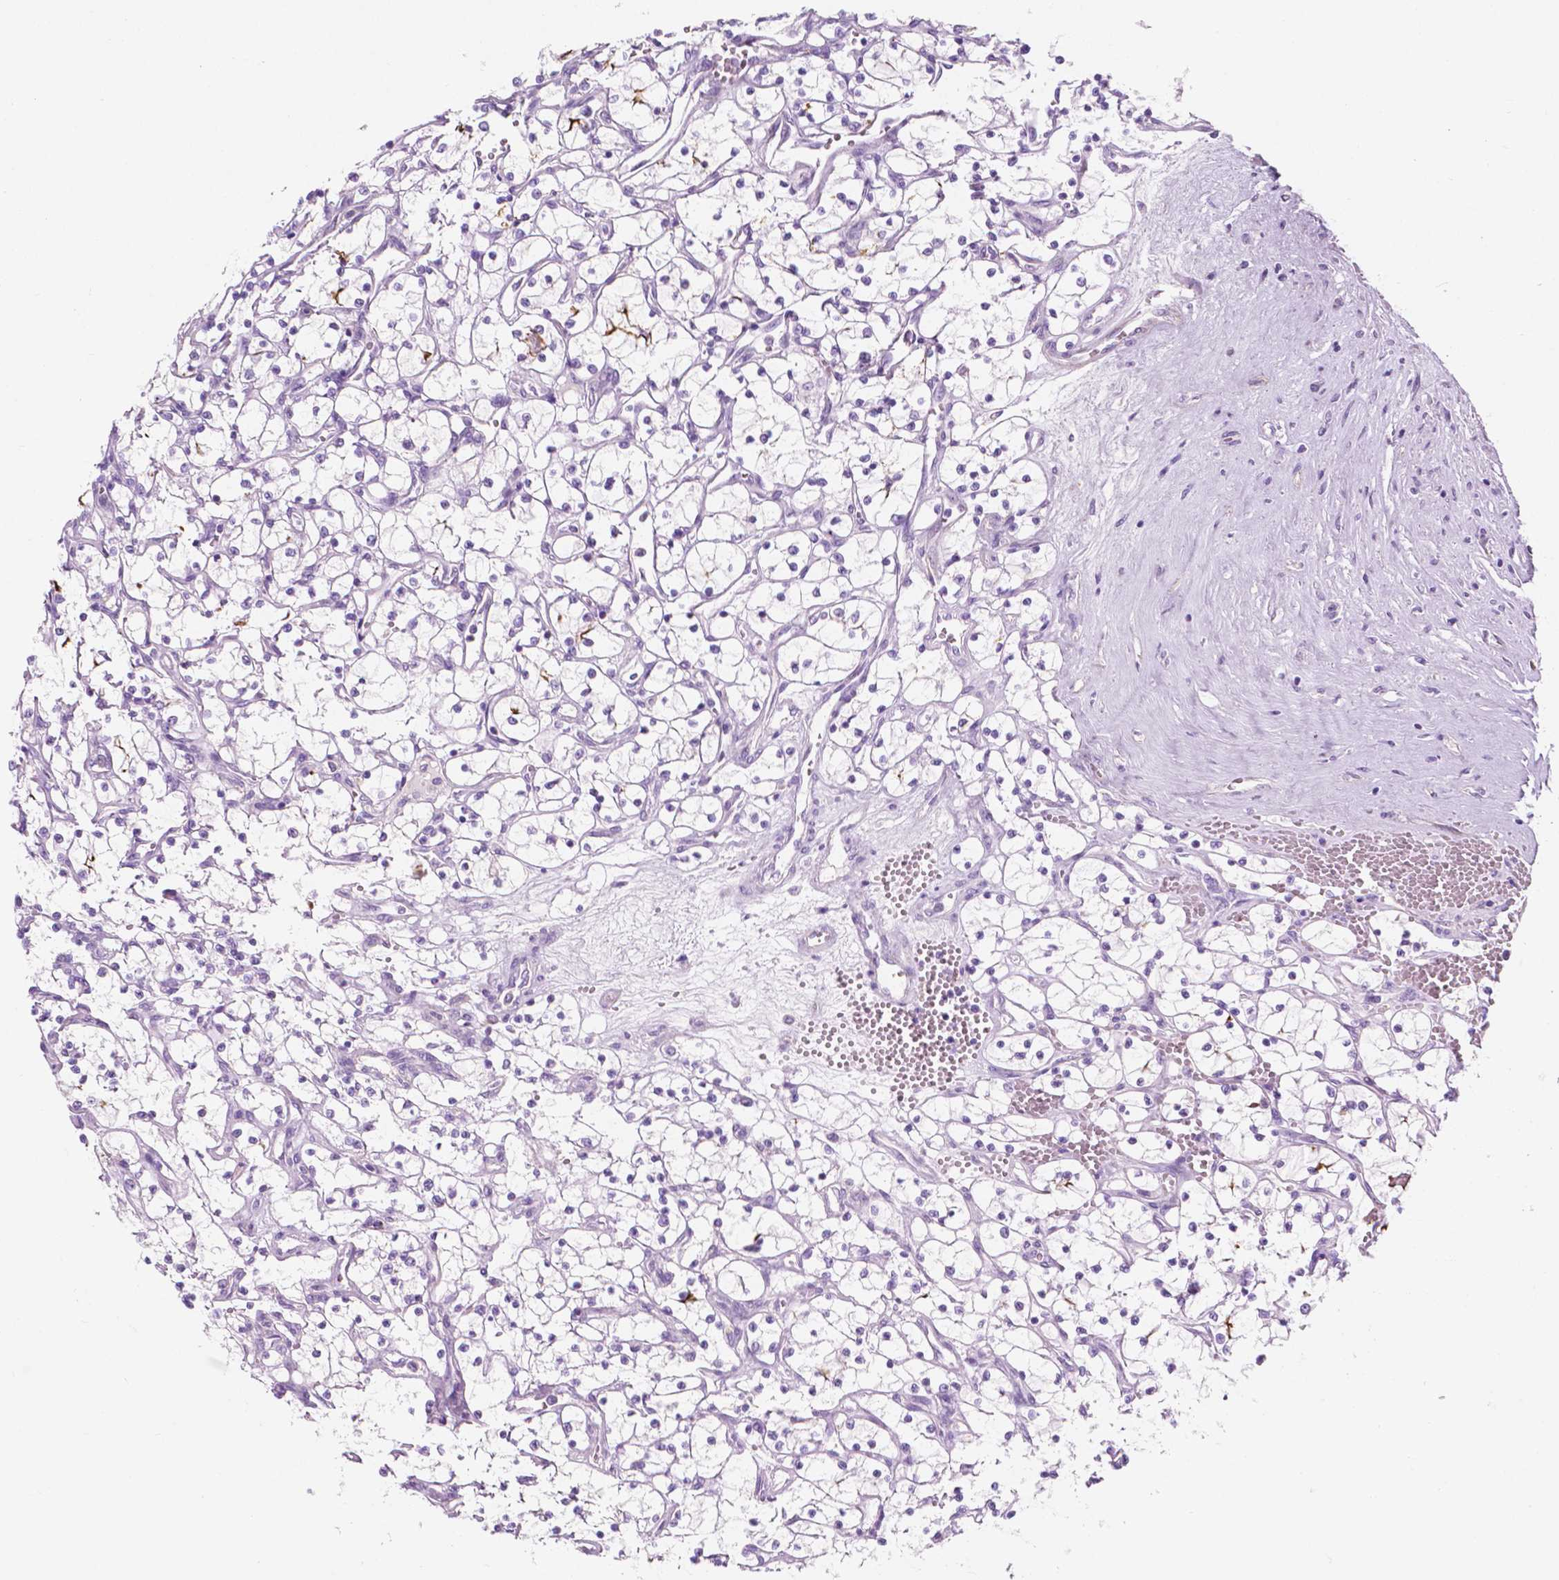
{"staining": {"intensity": "negative", "quantity": "none", "location": "none"}, "tissue": "renal cancer", "cell_type": "Tumor cells", "image_type": "cancer", "snomed": [{"axis": "morphology", "description": "Adenocarcinoma, NOS"}, {"axis": "topography", "description": "Kidney"}], "caption": "Protein analysis of renal cancer shows no significant staining in tumor cells.", "gene": "EPPK1", "patient": {"sex": "female", "age": 69}}